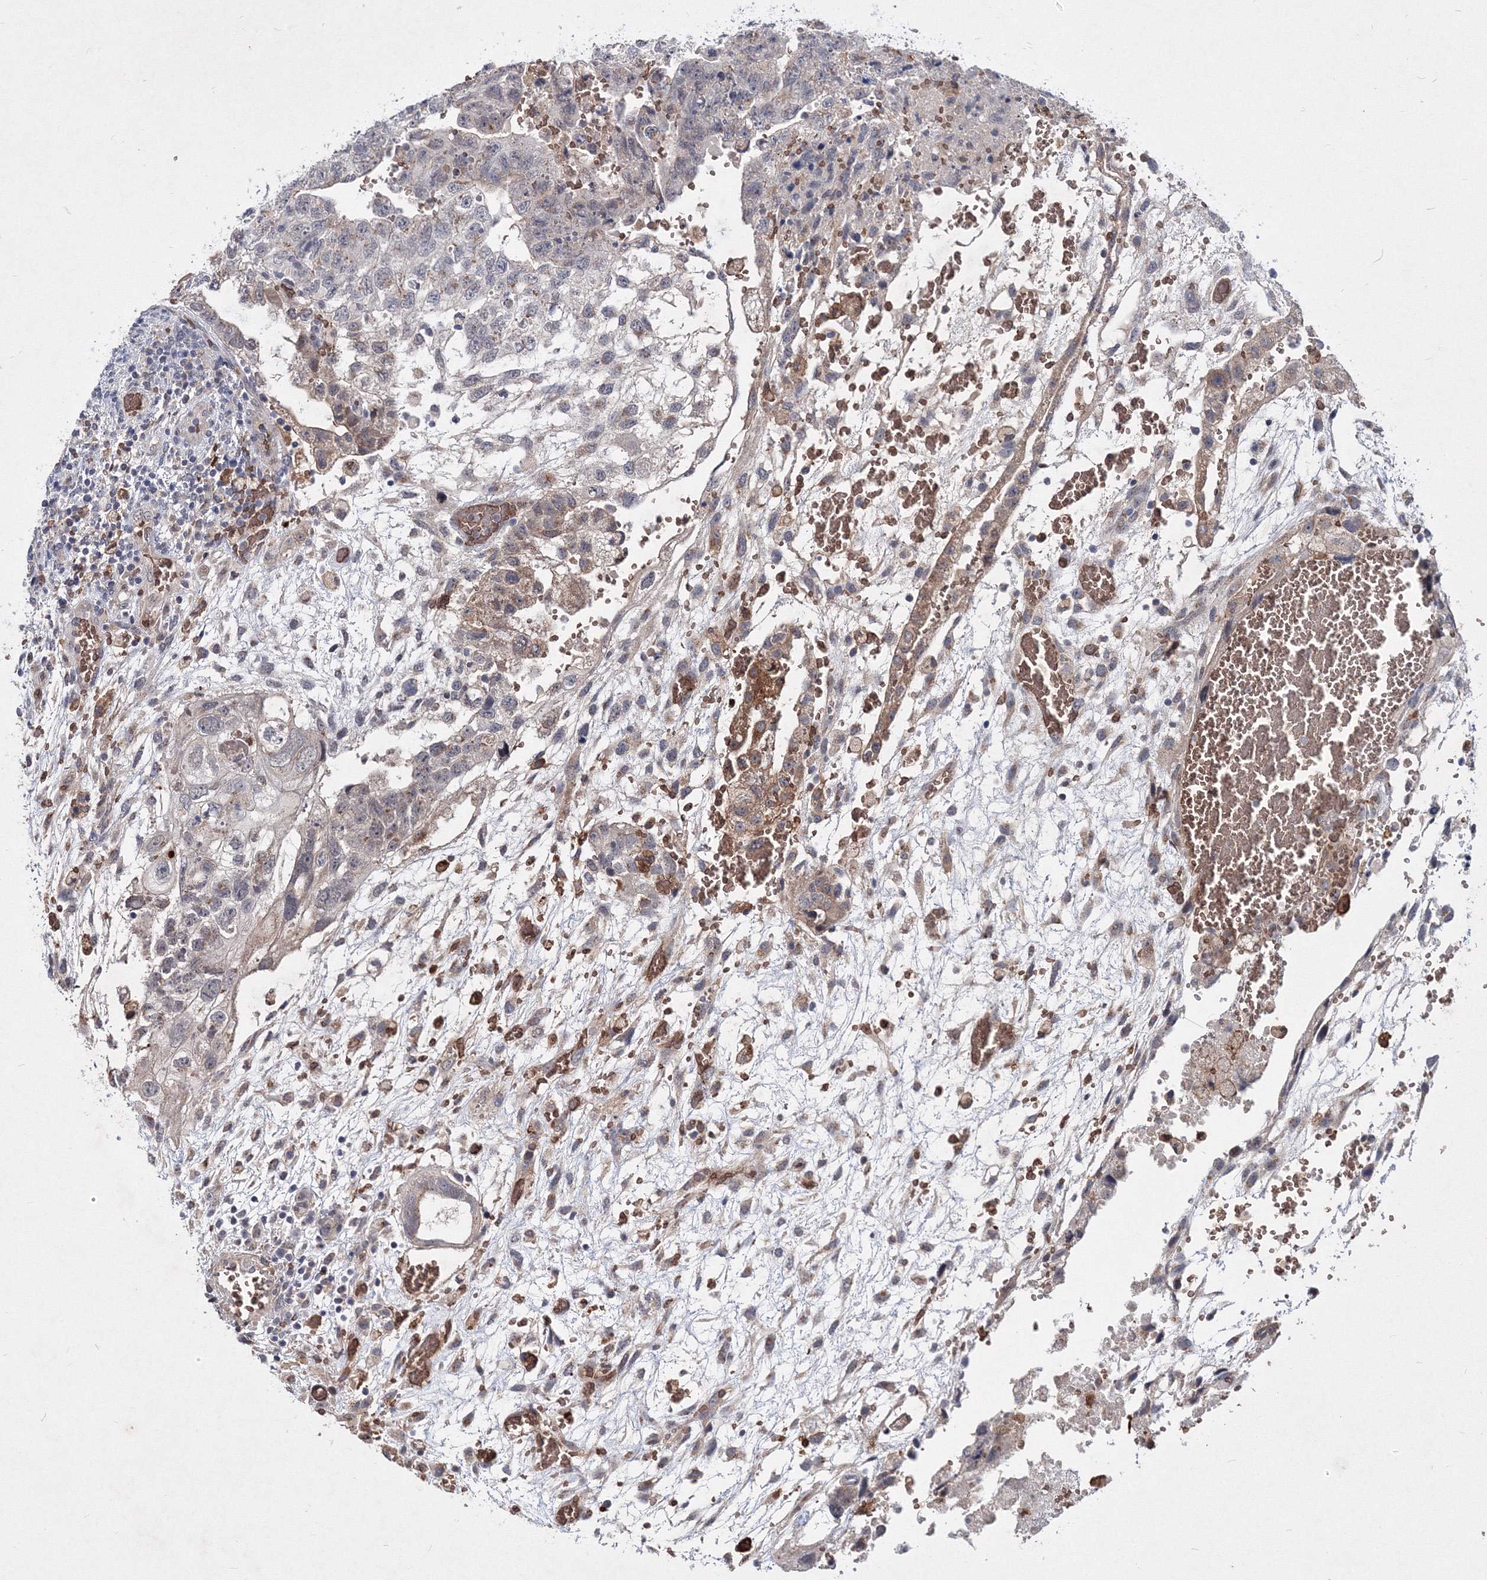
{"staining": {"intensity": "moderate", "quantity": "<25%", "location": "cytoplasmic/membranous"}, "tissue": "testis cancer", "cell_type": "Tumor cells", "image_type": "cancer", "snomed": [{"axis": "morphology", "description": "Carcinoma, Embryonal, NOS"}, {"axis": "topography", "description": "Testis"}], "caption": "Moderate cytoplasmic/membranous staining is appreciated in approximately <25% of tumor cells in testis cancer (embryonal carcinoma).", "gene": "C11orf52", "patient": {"sex": "male", "age": 36}}